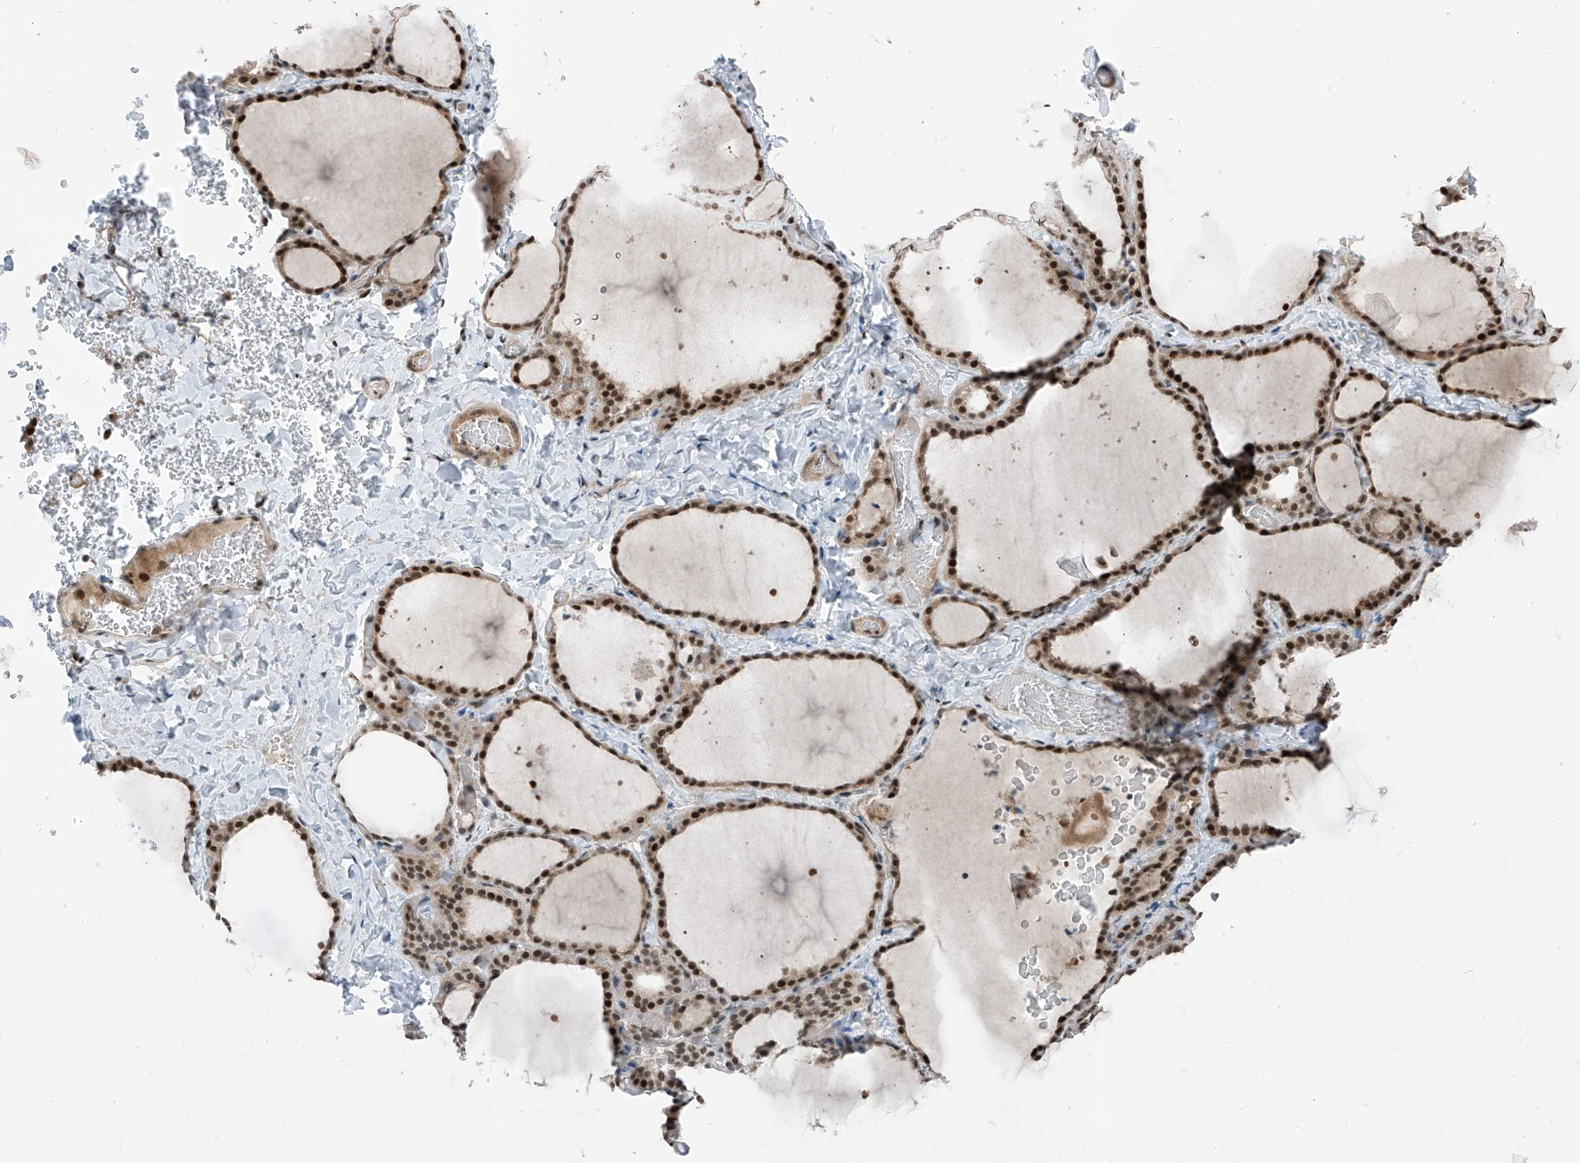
{"staining": {"intensity": "strong", "quantity": ">75%", "location": "nuclear"}, "tissue": "thyroid gland", "cell_type": "Glandular cells", "image_type": "normal", "snomed": [{"axis": "morphology", "description": "Normal tissue, NOS"}, {"axis": "topography", "description": "Thyroid gland"}], "caption": "Protein staining displays strong nuclear expression in approximately >75% of glandular cells in benign thyroid gland.", "gene": "RBP7", "patient": {"sex": "female", "age": 22}}